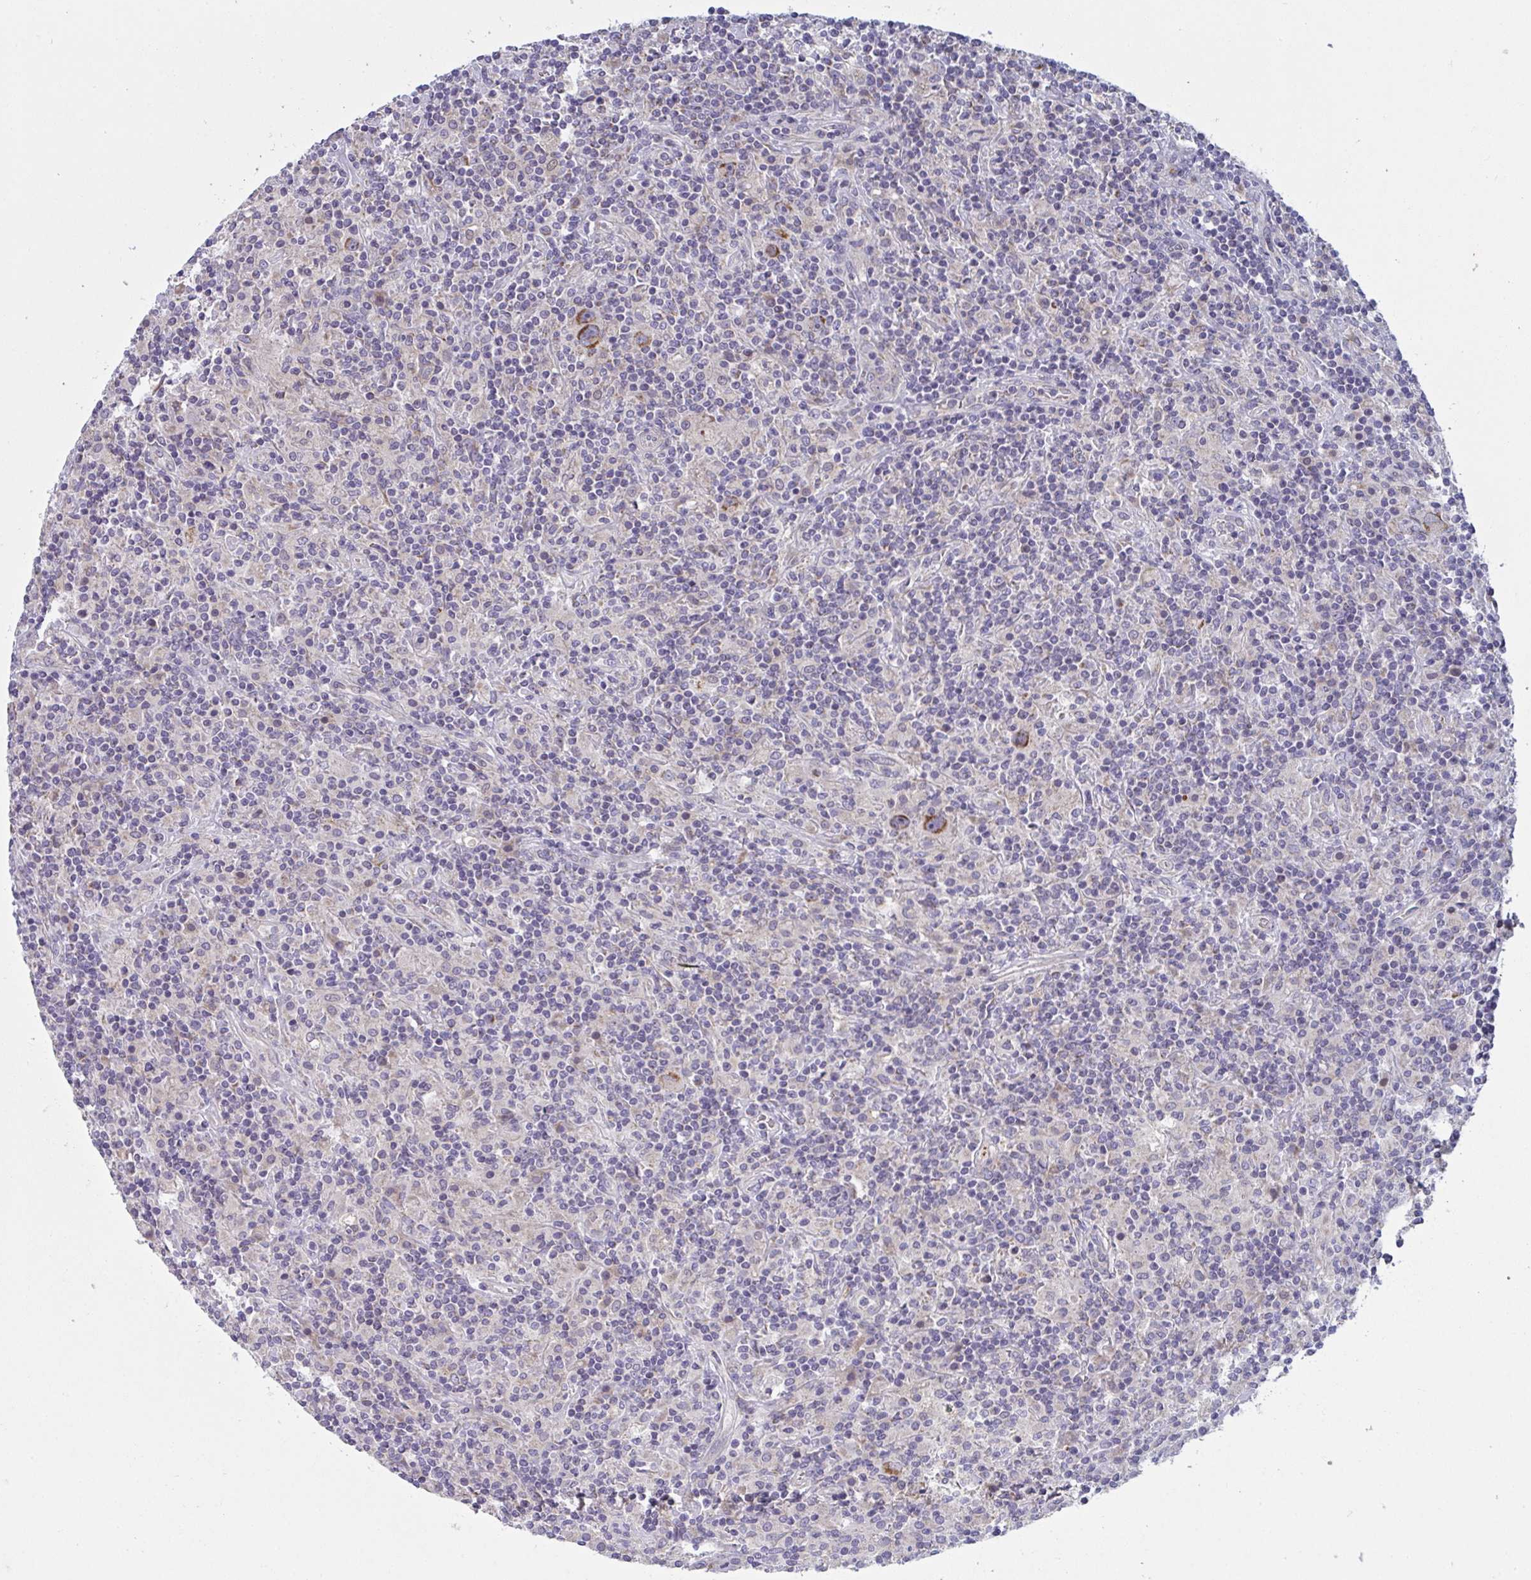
{"staining": {"intensity": "moderate", "quantity": ">75%", "location": "cytoplasmic/membranous"}, "tissue": "lymphoma", "cell_type": "Tumor cells", "image_type": "cancer", "snomed": [{"axis": "morphology", "description": "Hodgkin's disease, NOS"}, {"axis": "topography", "description": "Lymph node"}], "caption": "A photomicrograph showing moderate cytoplasmic/membranous expression in about >75% of tumor cells in Hodgkin's disease, as visualized by brown immunohistochemical staining.", "gene": "MRPS2", "patient": {"sex": "male", "age": 70}}